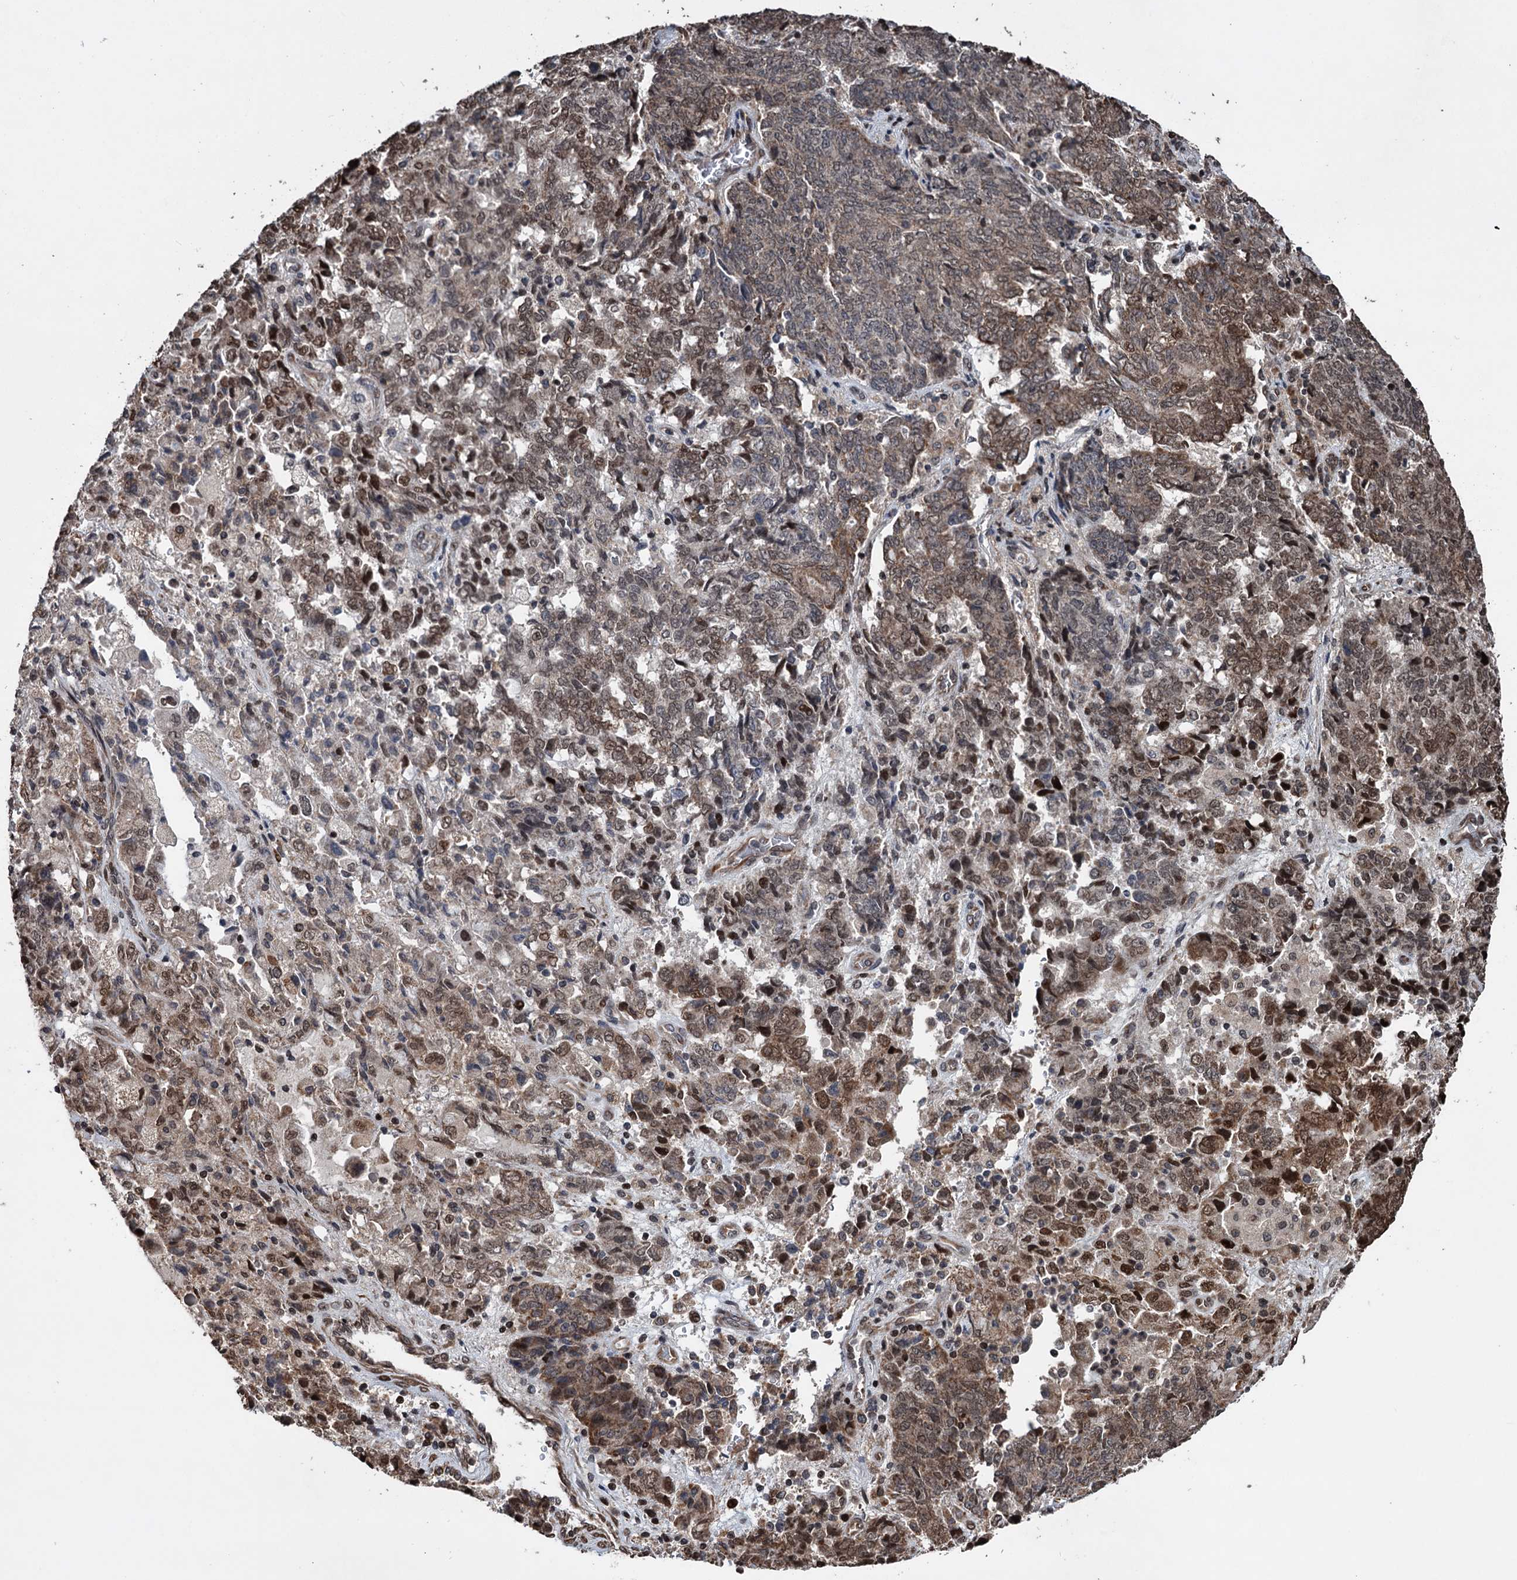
{"staining": {"intensity": "moderate", "quantity": "<25%", "location": "cytoplasmic/membranous,nuclear"}, "tissue": "endometrial cancer", "cell_type": "Tumor cells", "image_type": "cancer", "snomed": [{"axis": "morphology", "description": "Adenocarcinoma, NOS"}, {"axis": "topography", "description": "Endometrium"}], "caption": "This image reveals IHC staining of adenocarcinoma (endometrial), with low moderate cytoplasmic/membranous and nuclear expression in about <25% of tumor cells.", "gene": "EYA4", "patient": {"sex": "female", "age": 80}}